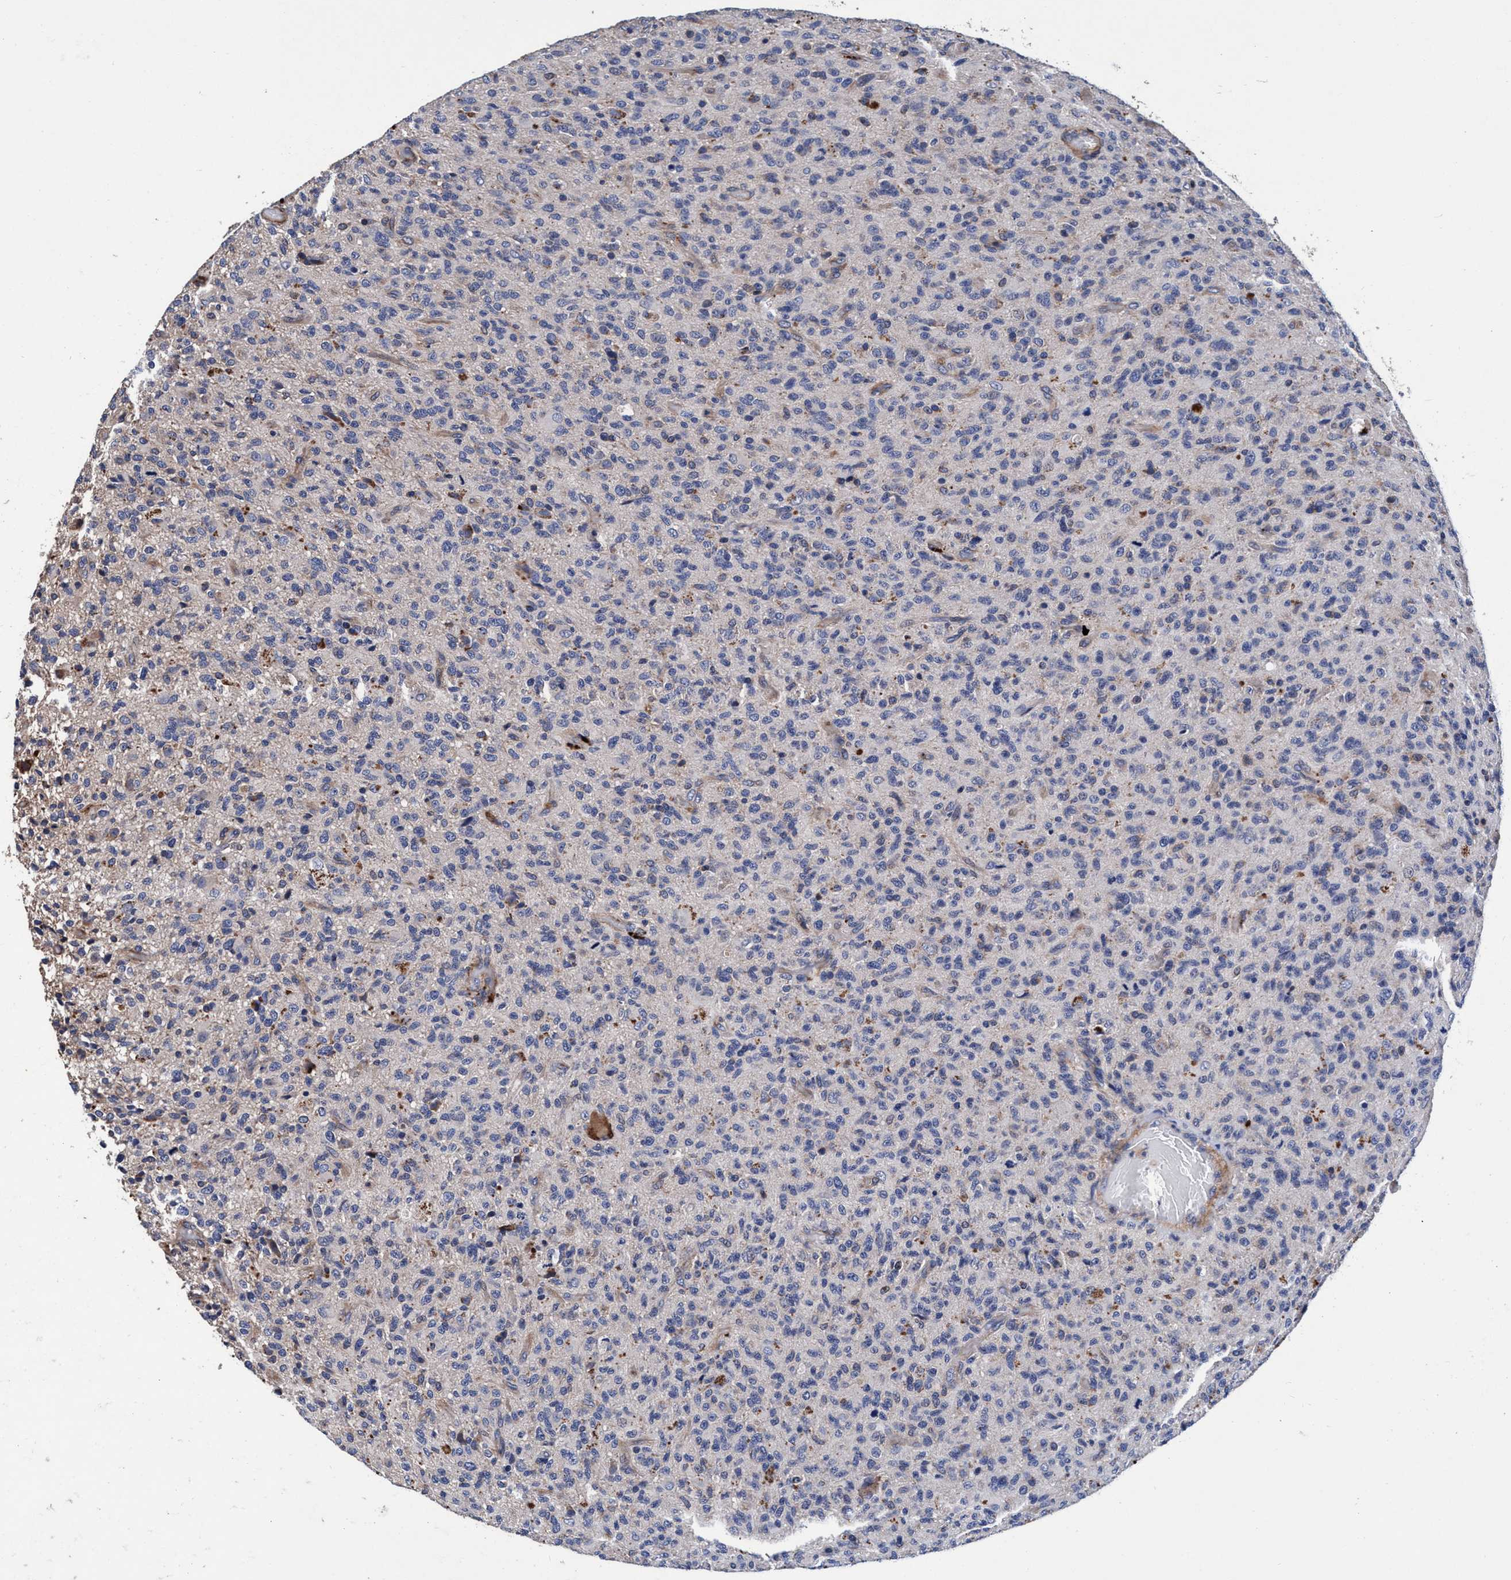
{"staining": {"intensity": "negative", "quantity": "none", "location": "none"}, "tissue": "glioma", "cell_type": "Tumor cells", "image_type": "cancer", "snomed": [{"axis": "morphology", "description": "Glioma, malignant, High grade"}, {"axis": "topography", "description": "Brain"}], "caption": "A high-resolution photomicrograph shows immunohistochemistry staining of glioma, which reveals no significant expression in tumor cells. (Brightfield microscopy of DAB IHC at high magnification).", "gene": "RNF208", "patient": {"sex": "male", "age": 71}}